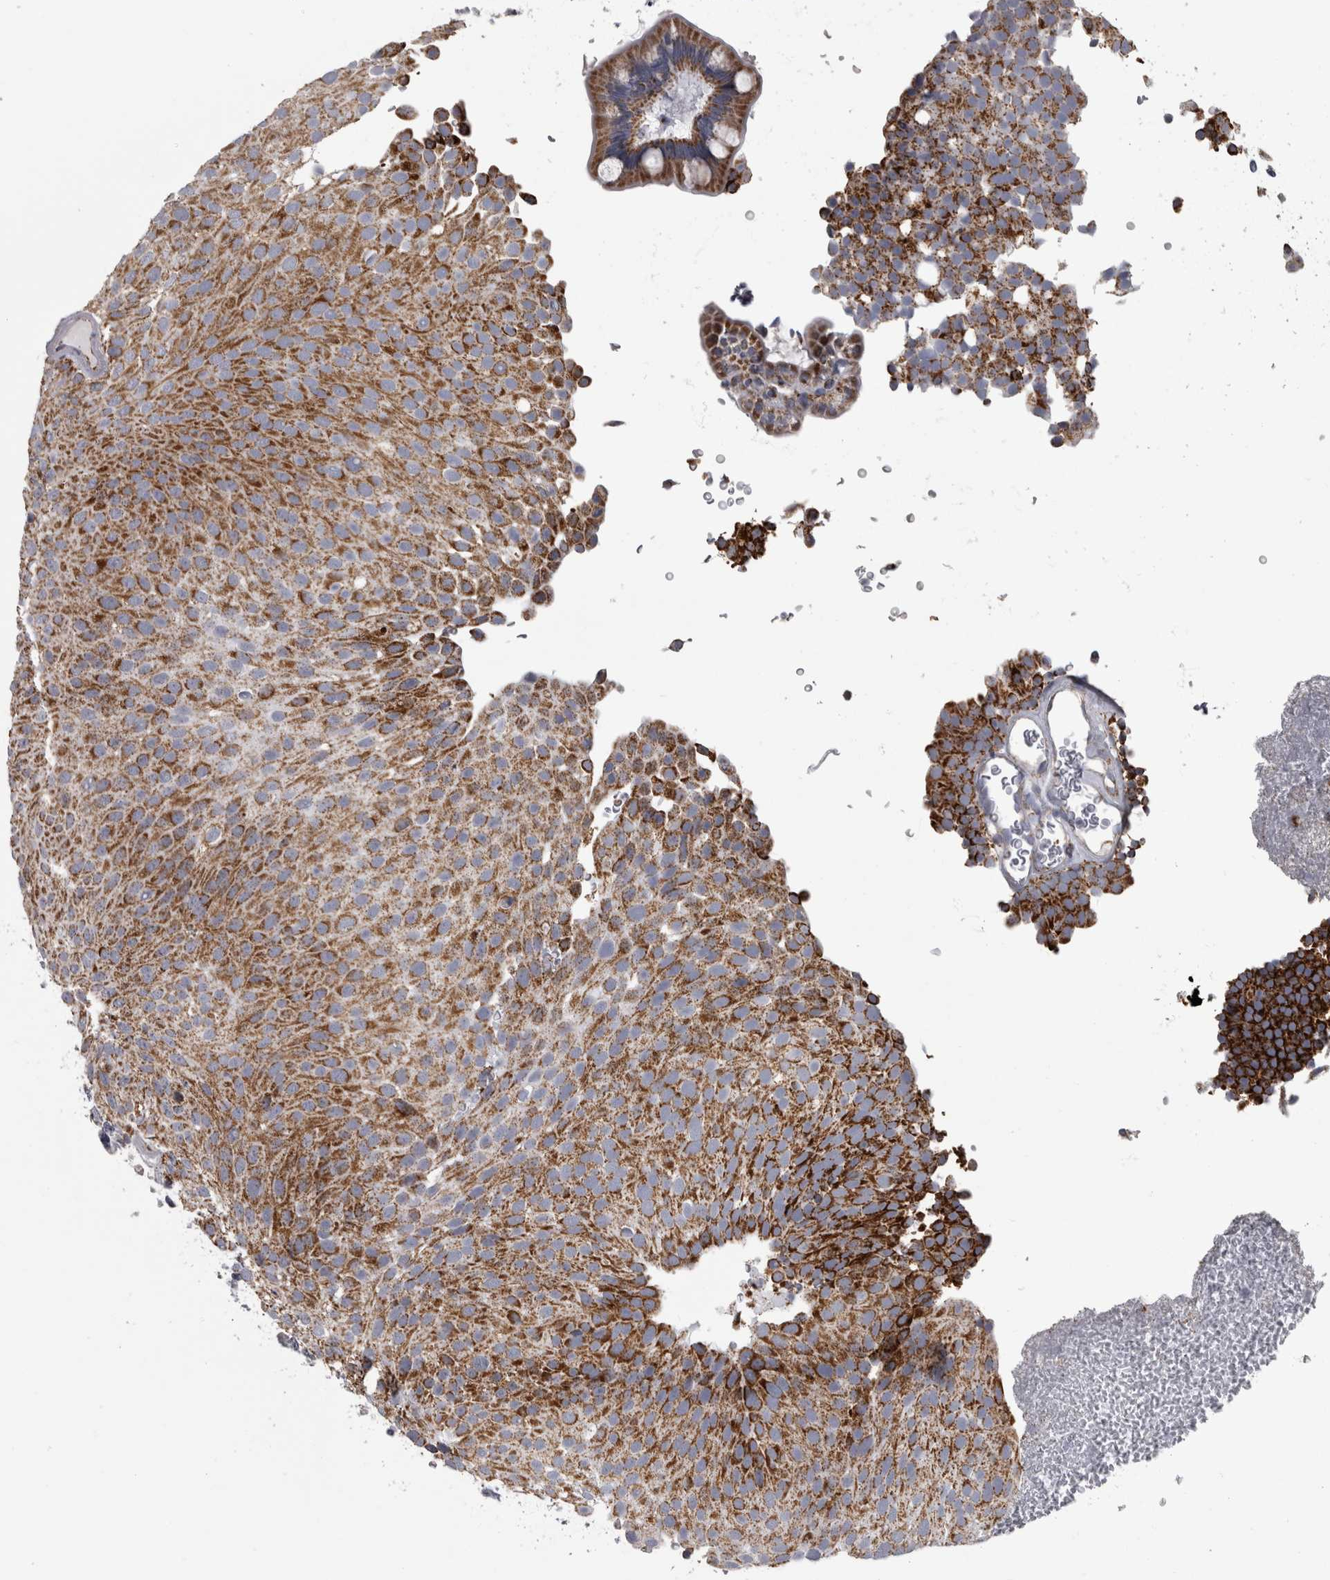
{"staining": {"intensity": "moderate", "quantity": ">75%", "location": "cytoplasmic/membranous"}, "tissue": "urothelial cancer", "cell_type": "Tumor cells", "image_type": "cancer", "snomed": [{"axis": "morphology", "description": "Urothelial carcinoma, Low grade"}, {"axis": "topography", "description": "Urinary bladder"}], "caption": "Immunohistochemistry (IHC) staining of low-grade urothelial carcinoma, which exhibits medium levels of moderate cytoplasmic/membranous staining in approximately >75% of tumor cells indicating moderate cytoplasmic/membranous protein expression. The staining was performed using DAB (3,3'-diaminobenzidine) (brown) for protein detection and nuclei were counterstained in hematoxylin (blue).", "gene": "DBT", "patient": {"sex": "male", "age": 78}}